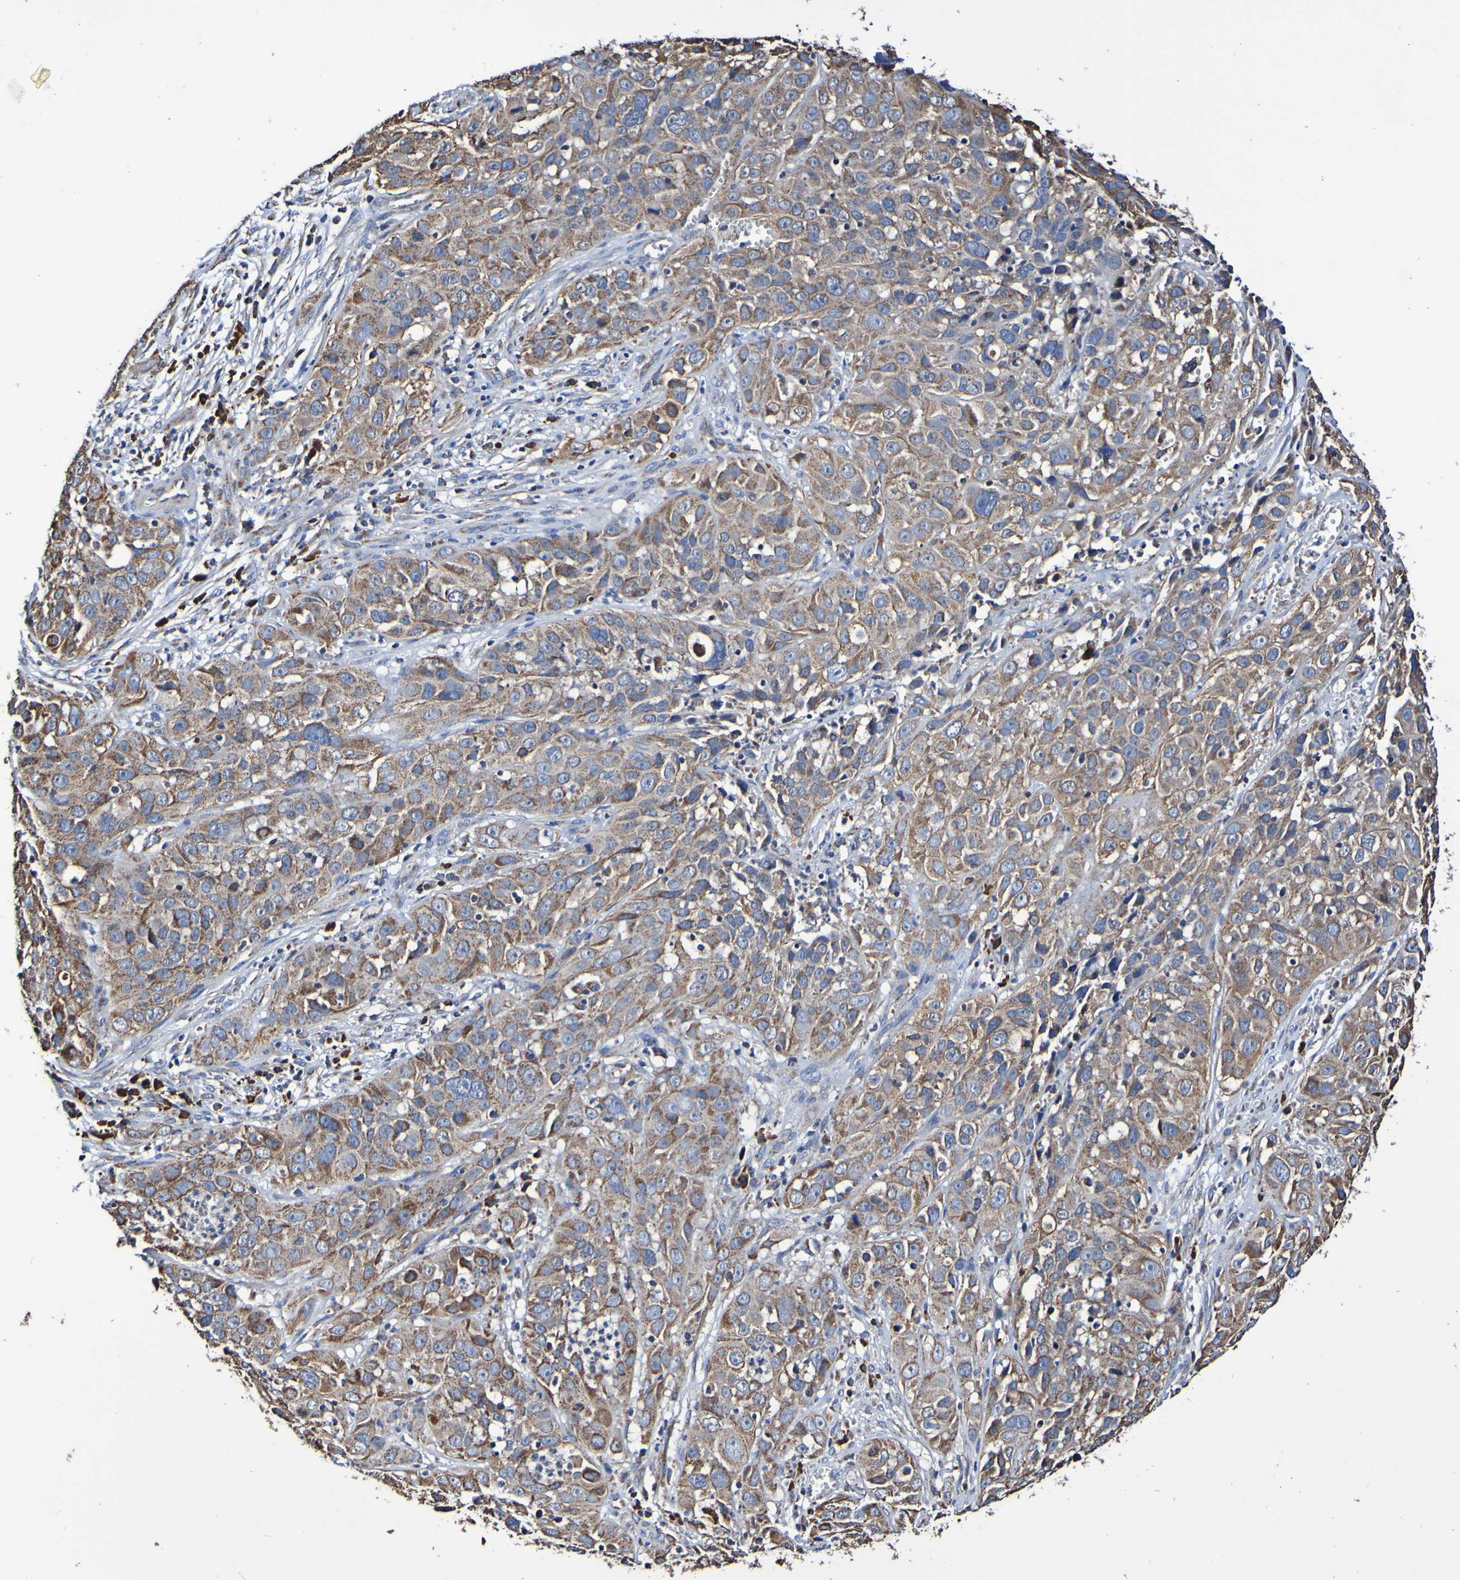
{"staining": {"intensity": "moderate", "quantity": ">75%", "location": "cytoplasmic/membranous"}, "tissue": "cervical cancer", "cell_type": "Tumor cells", "image_type": "cancer", "snomed": [{"axis": "morphology", "description": "Squamous cell carcinoma, NOS"}, {"axis": "topography", "description": "Cervix"}], "caption": "The micrograph exhibits immunohistochemical staining of squamous cell carcinoma (cervical). There is moderate cytoplasmic/membranous staining is appreciated in approximately >75% of tumor cells.", "gene": "IL18R1", "patient": {"sex": "female", "age": 32}}